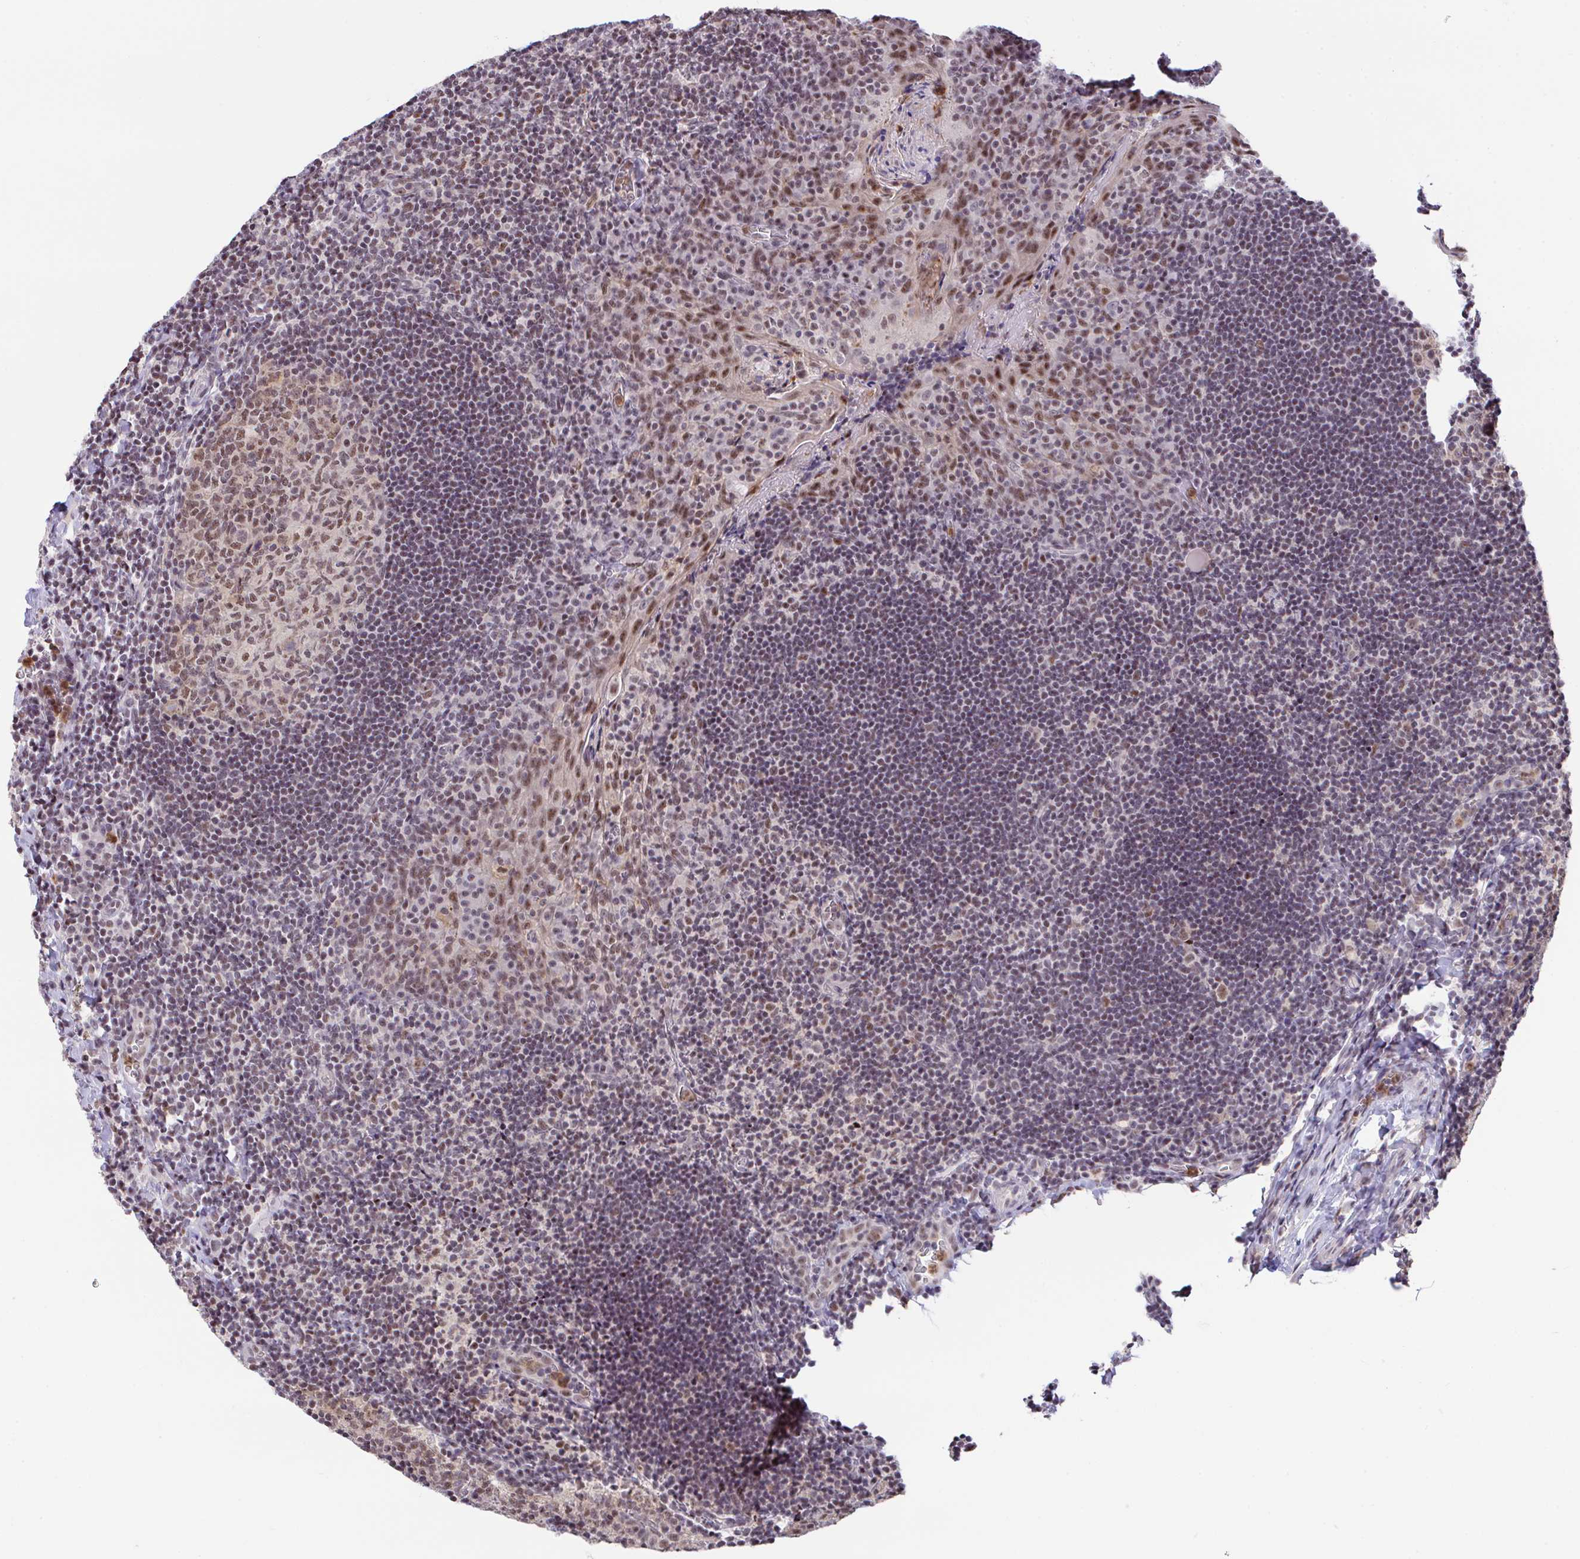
{"staining": {"intensity": "moderate", "quantity": "25%-75%", "location": "nuclear"}, "tissue": "tonsil", "cell_type": "Germinal center cells", "image_type": "normal", "snomed": [{"axis": "morphology", "description": "Normal tissue, NOS"}, {"axis": "topography", "description": "Tonsil"}], "caption": "A photomicrograph showing moderate nuclear staining in about 25%-75% of germinal center cells in normal tonsil, as visualized by brown immunohistochemical staining.", "gene": "OR6K3", "patient": {"sex": "male", "age": 17}}